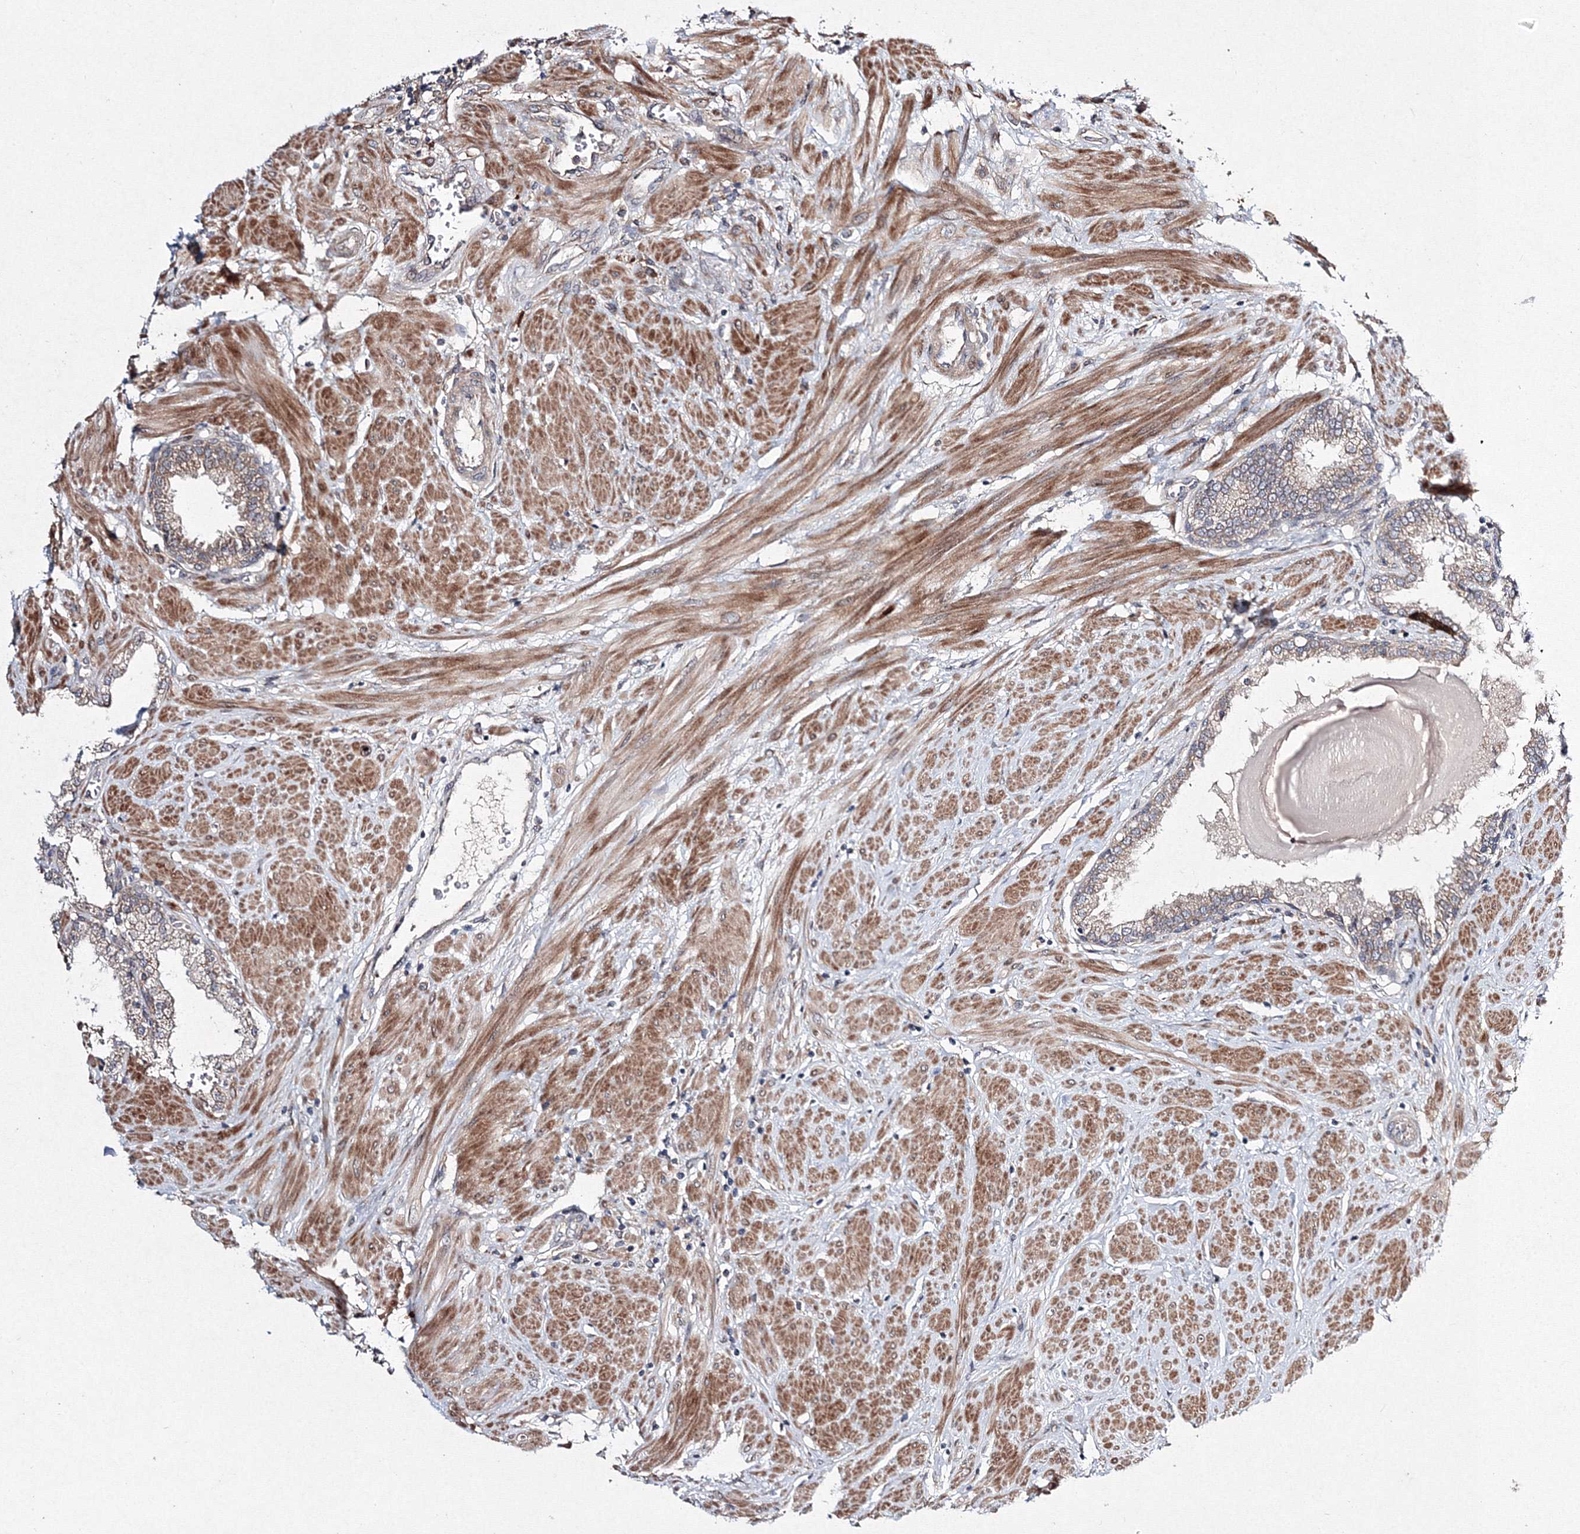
{"staining": {"intensity": "weak", "quantity": "25%-75%", "location": "cytoplasmic/membranous"}, "tissue": "prostate", "cell_type": "Glandular cells", "image_type": "normal", "snomed": [{"axis": "morphology", "description": "Normal tissue, NOS"}, {"axis": "topography", "description": "Prostate"}], "caption": "Protein analysis of benign prostate displays weak cytoplasmic/membranous staining in about 25%-75% of glandular cells. (brown staining indicates protein expression, while blue staining denotes nuclei).", "gene": "RANBP3L", "patient": {"sex": "male", "age": 51}}